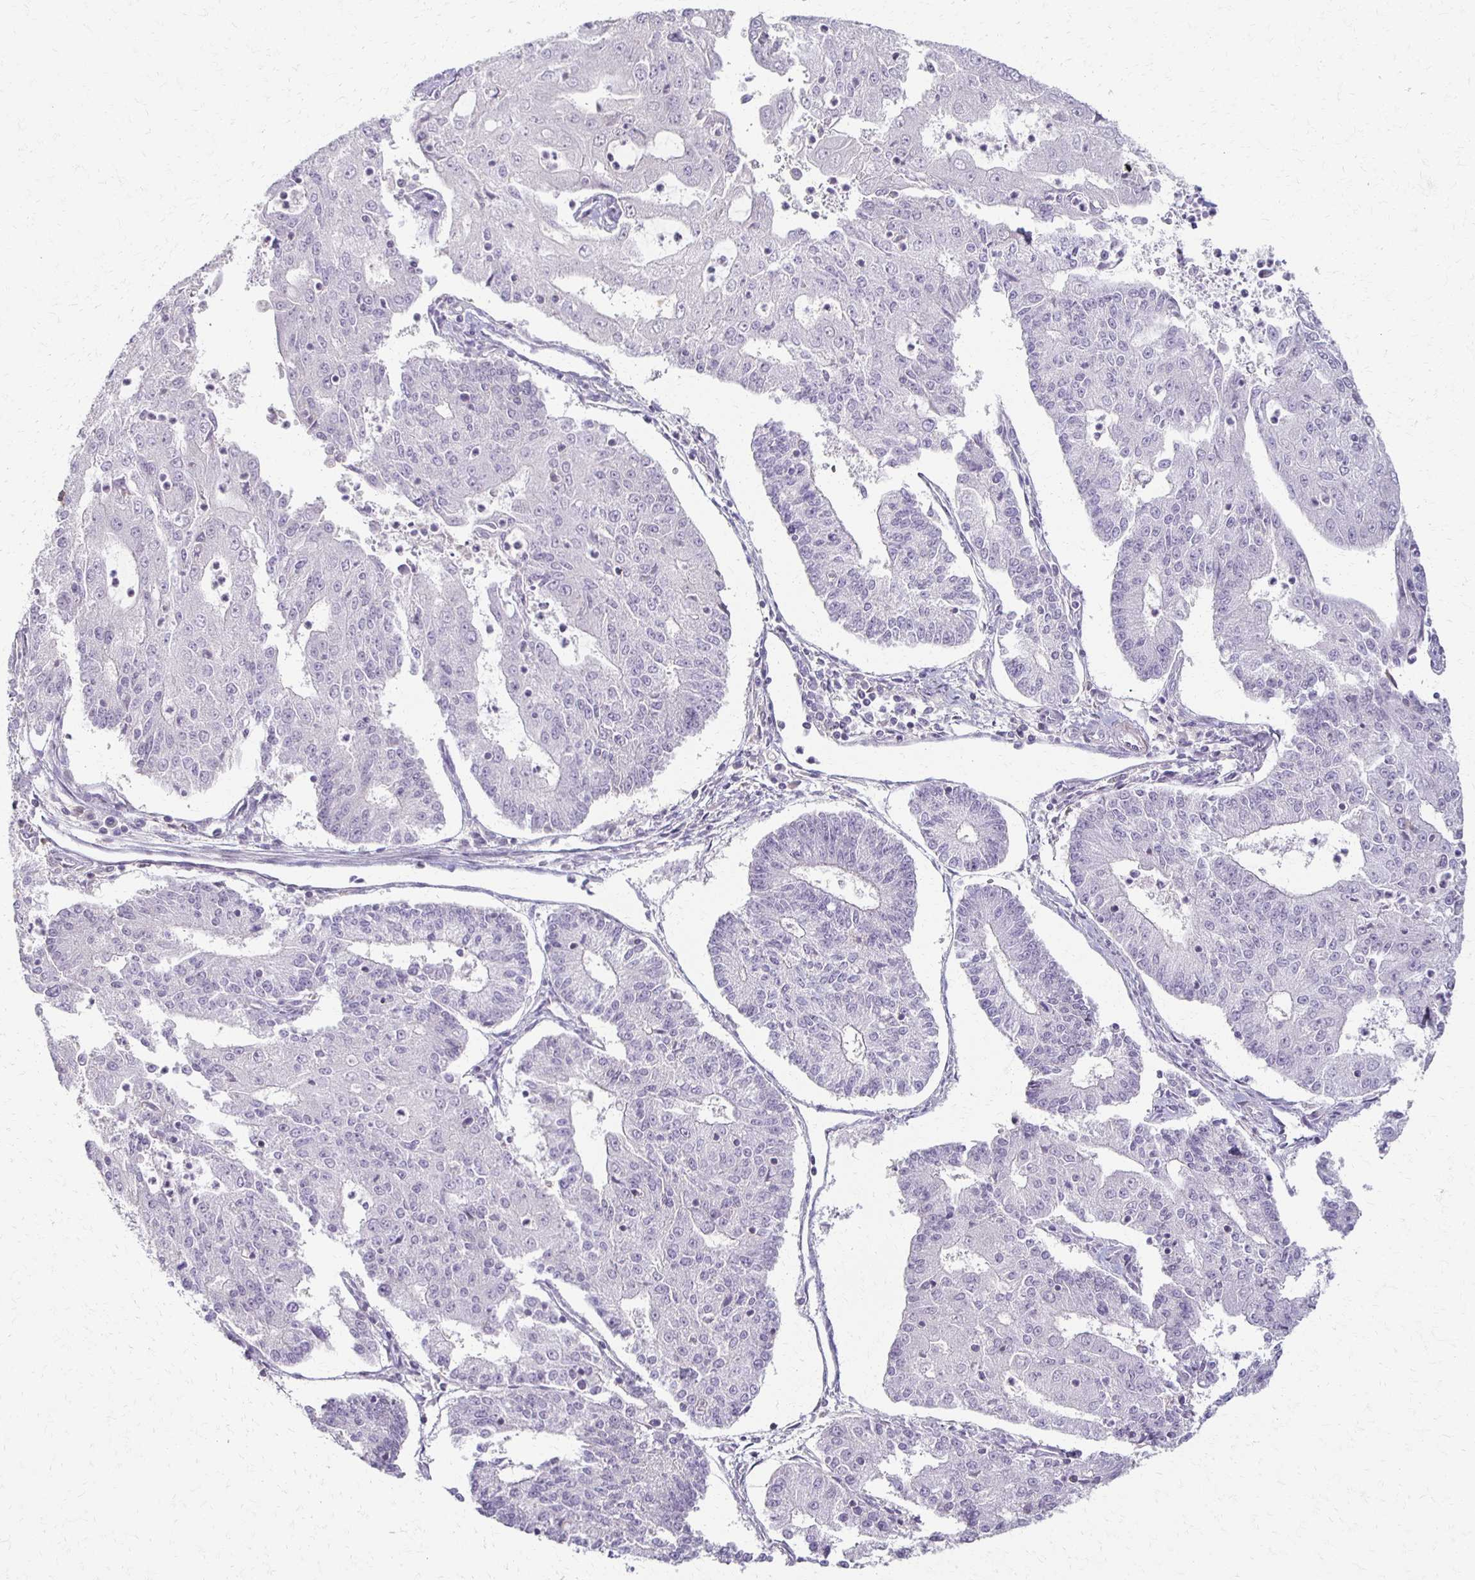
{"staining": {"intensity": "negative", "quantity": "none", "location": "none"}, "tissue": "endometrial cancer", "cell_type": "Tumor cells", "image_type": "cancer", "snomed": [{"axis": "morphology", "description": "Adenocarcinoma, NOS"}, {"axis": "topography", "description": "Endometrium"}], "caption": "A micrograph of adenocarcinoma (endometrial) stained for a protein displays no brown staining in tumor cells. (Stains: DAB (3,3'-diaminobenzidine) IHC with hematoxylin counter stain, Microscopy: brightfield microscopy at high magnification).", "gene": "FOXO4", "patient": {"sex": "female", "age": 56}}